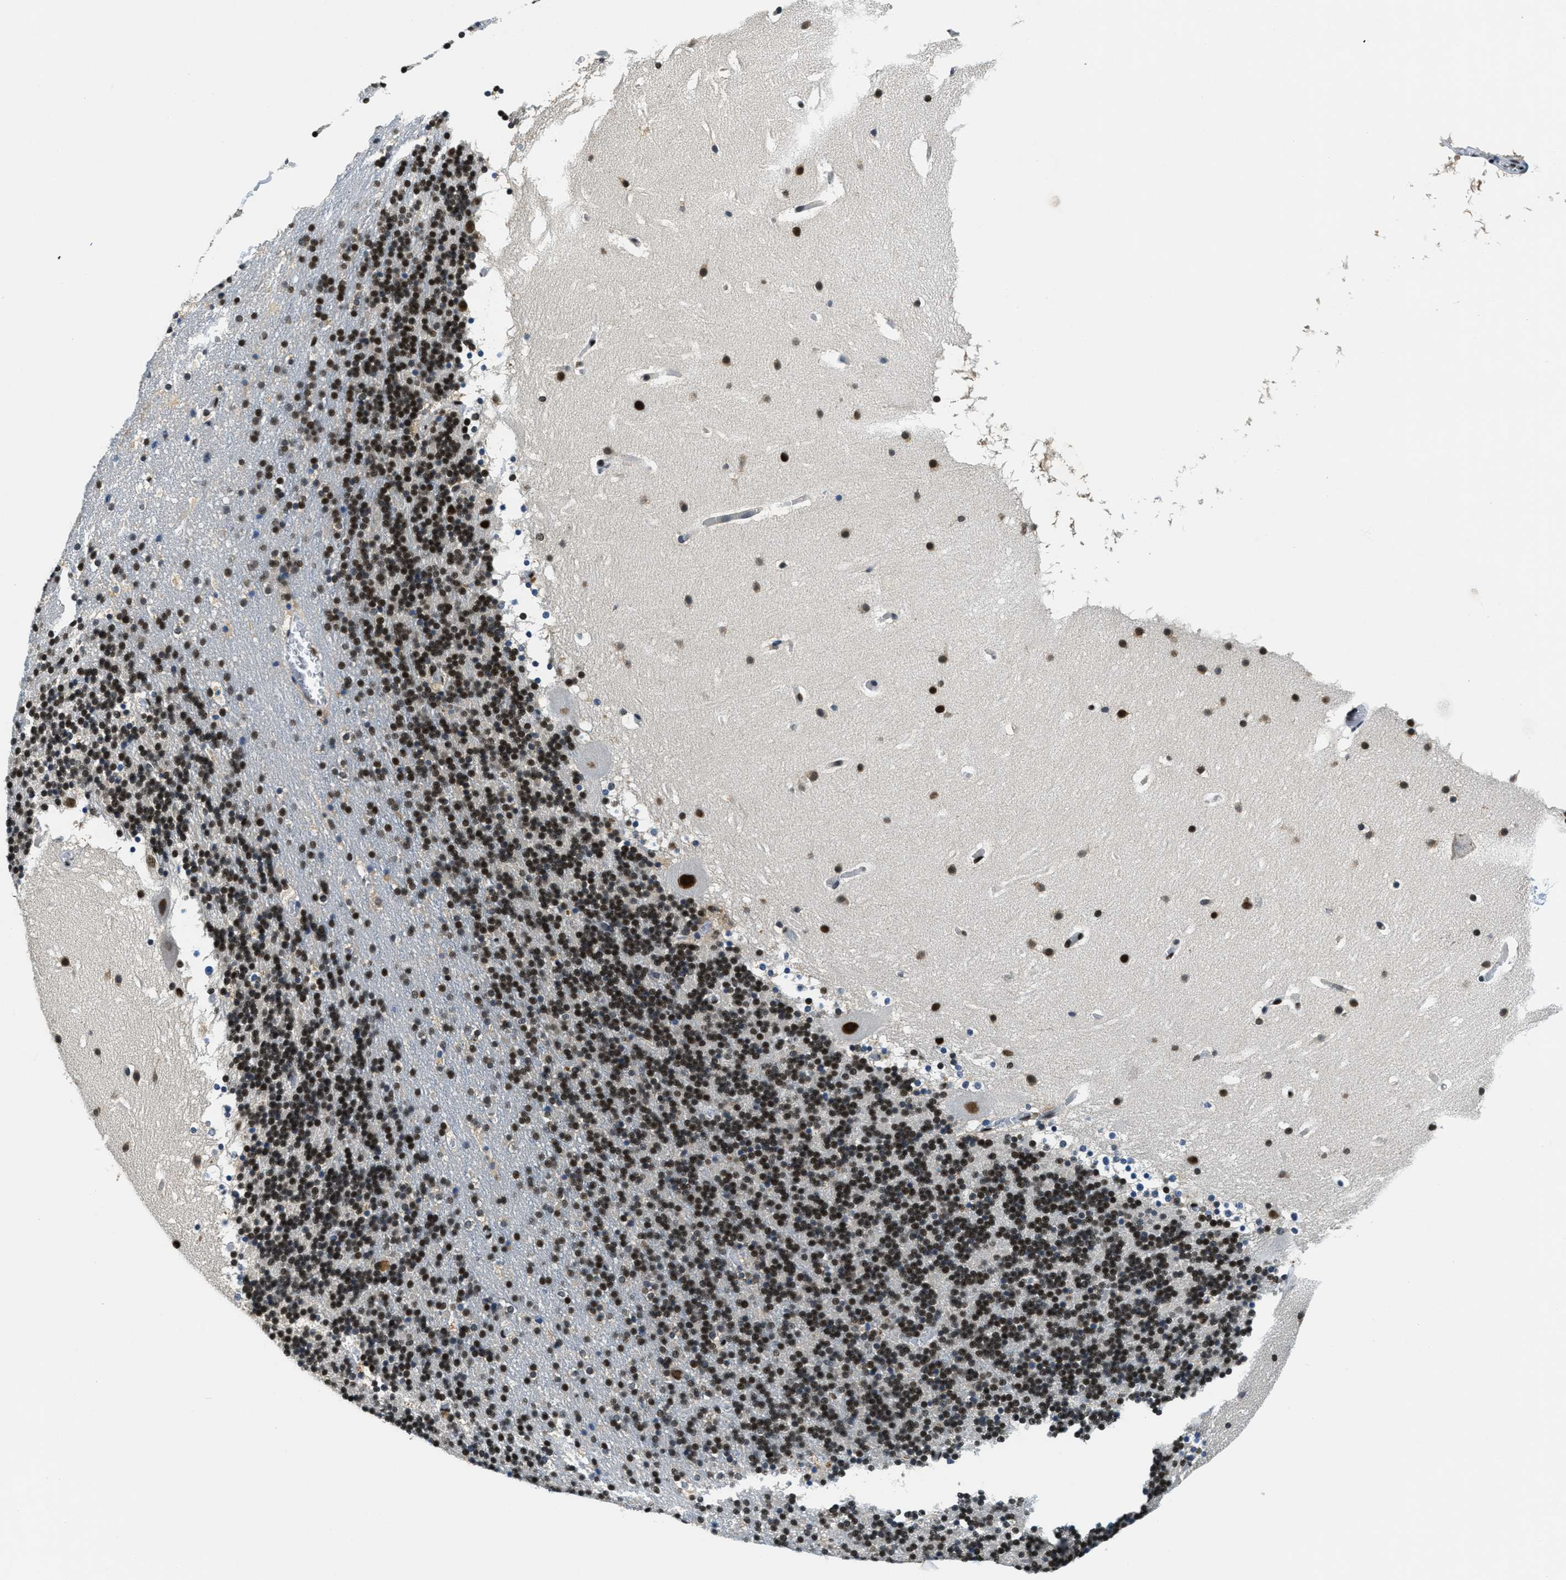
{"staining": {"intensity": "strong", "quantity": ">75%", "location": "nuclear"}, "tissue": "cerebellum", "cell_type": "Cells in granular layer", "image_type": "normal", "snomed": [{"axis": "morphology", "description": "Normal tissue, NOS"}, {"axis": "topography", "description": "Cerebellum"}], "caption": "The photomicrograph shows staining of benign cerebellum, revealing strong nuclear protein staining (brown color) within cells in granular layer.", "gene": "SSB", "patient": {"sex": "male", "age": 45}}